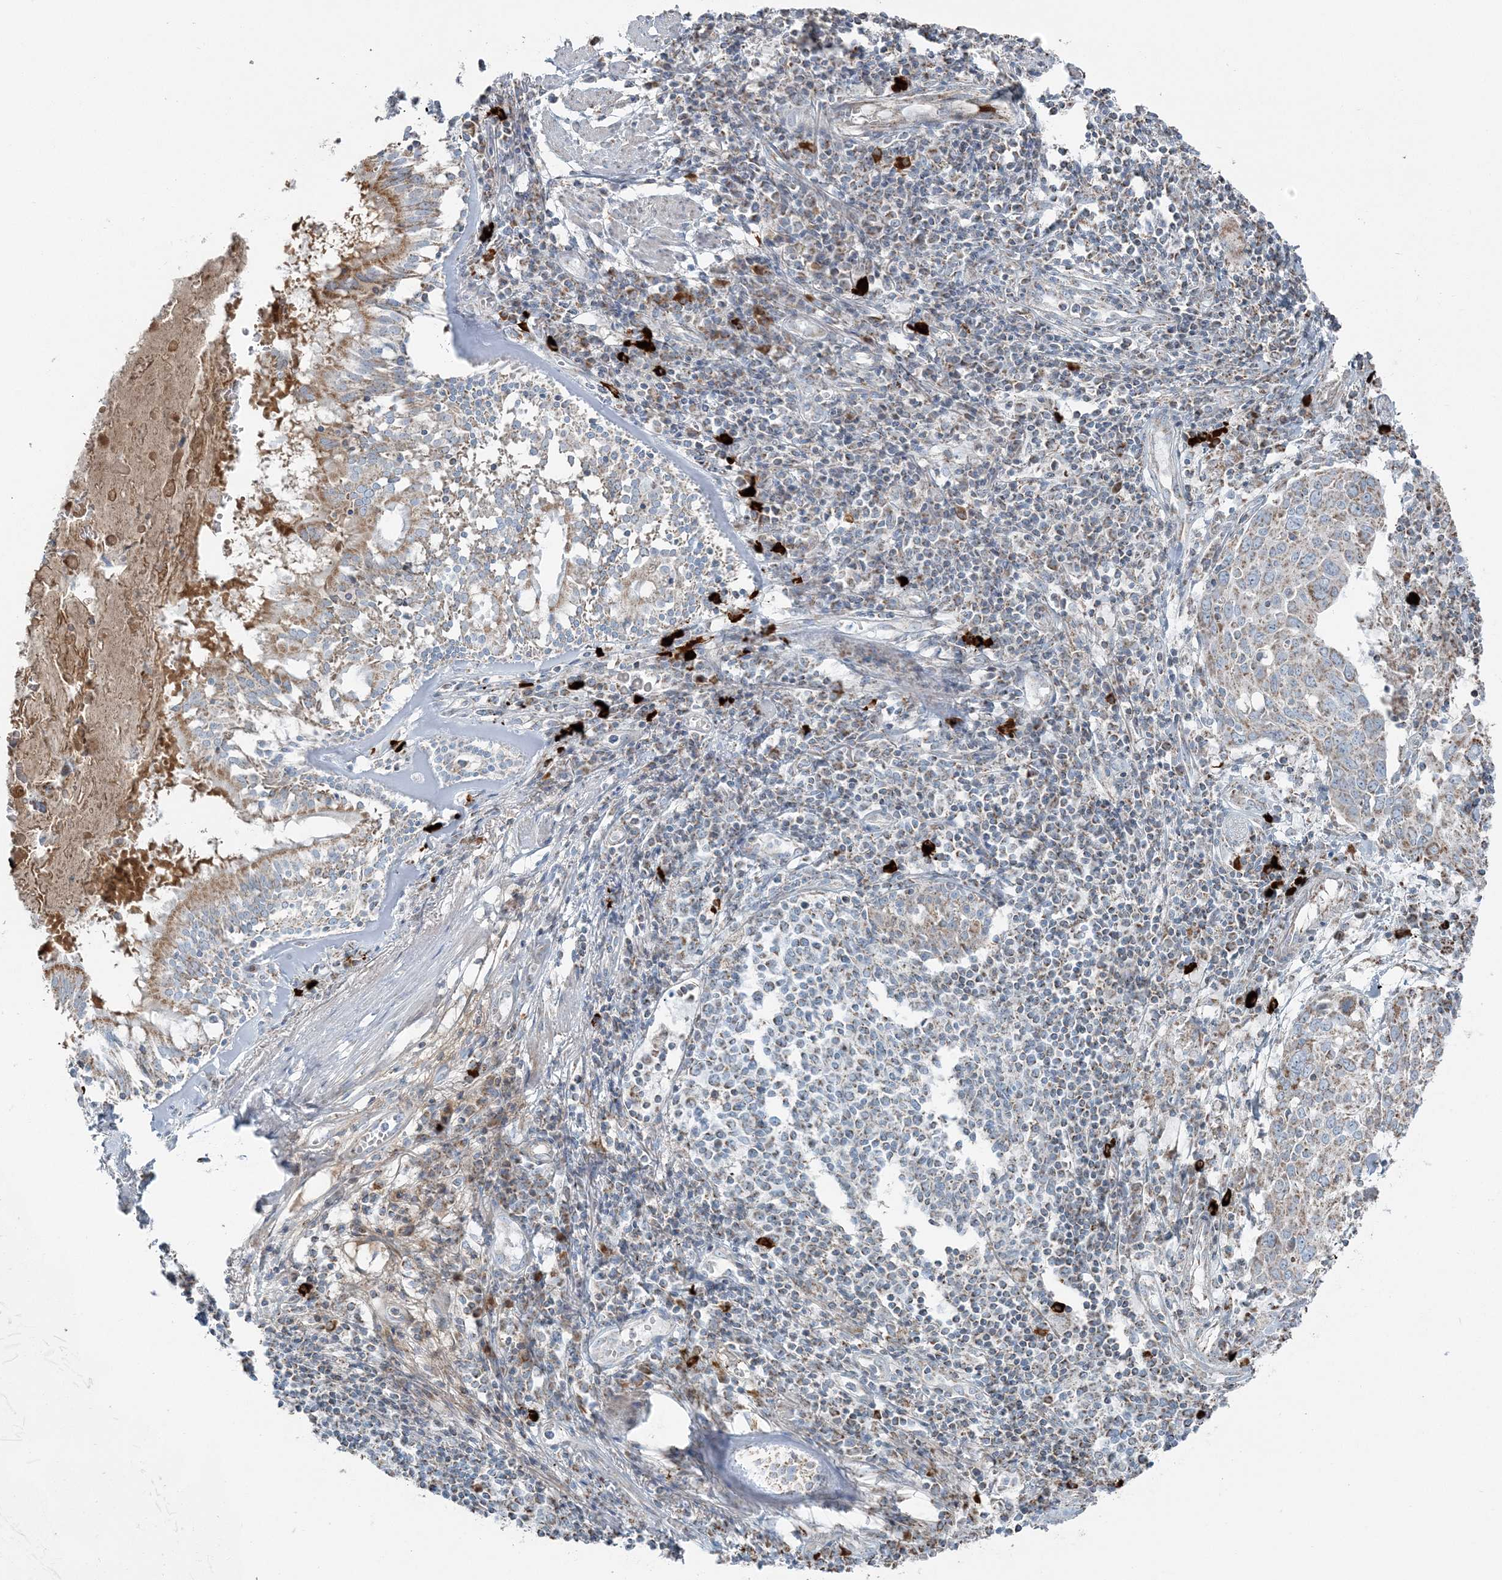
{"staining": {"intensity": "weak", "quantity": "25%-75%", "location": "cytoplasmic/membranous"}, "tissue": "lung cancer", "cell_type": "Tumor cells", "image_type": "cancer", "snomed": [{"axis": "morphology", "description": "Squamous cell carcinoma, NOS"}, {"axis": "topography", "description": "Lung"}], "caption": "Human lung cancer stained with a brown dye displays weak cytoplasmic/membranous positive staining in approximately 25%-75% of tumor cells.", "gene": "SLC22A16", "patient": {"sex": "male", "age": 65}}